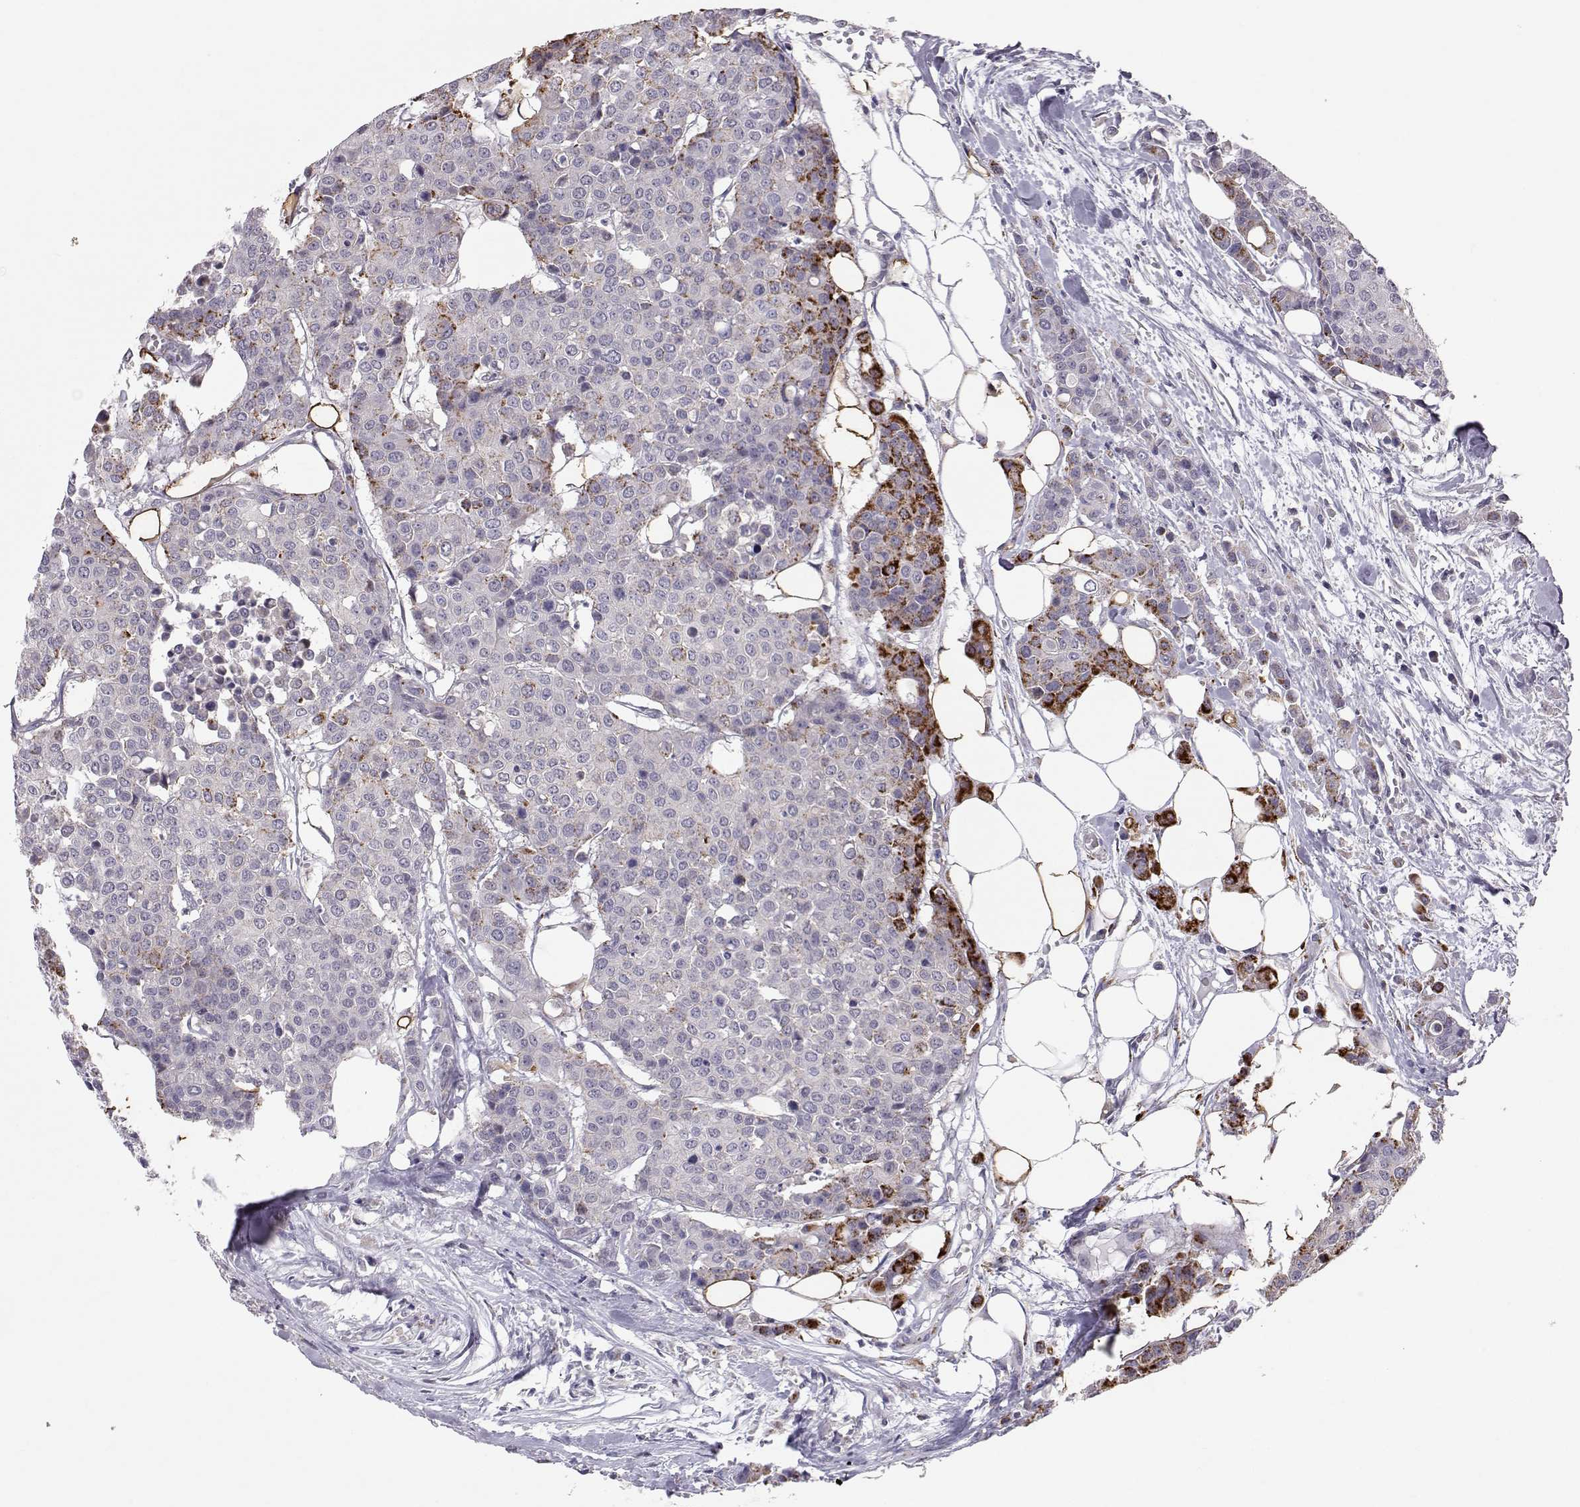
{"staining": {"intensity": "strong", "quantity": "<25%", "location": "cytoplasmic/membranous"}, "tissue": "carcinoid", "cell_type": "Tumor cells", "image_type": "cancer", "snomed": [{"axis": "morphology", "description": "Carcinoid, malignant, NOS"}, {"axis": "topography", "description": "Colon"}], "caption": "Brown immunohistochemical staining in carcinoid (malignant) exhibits strong cytoplasmic/membranous positivity in about <25% of tumor cells. The staining was performed using DAB, with brown indicating positive protein expression. Nuclei are stained blue with hematoxylin.", "gene": "NPVF", "patient": {"sex": "male", "age": 81}}